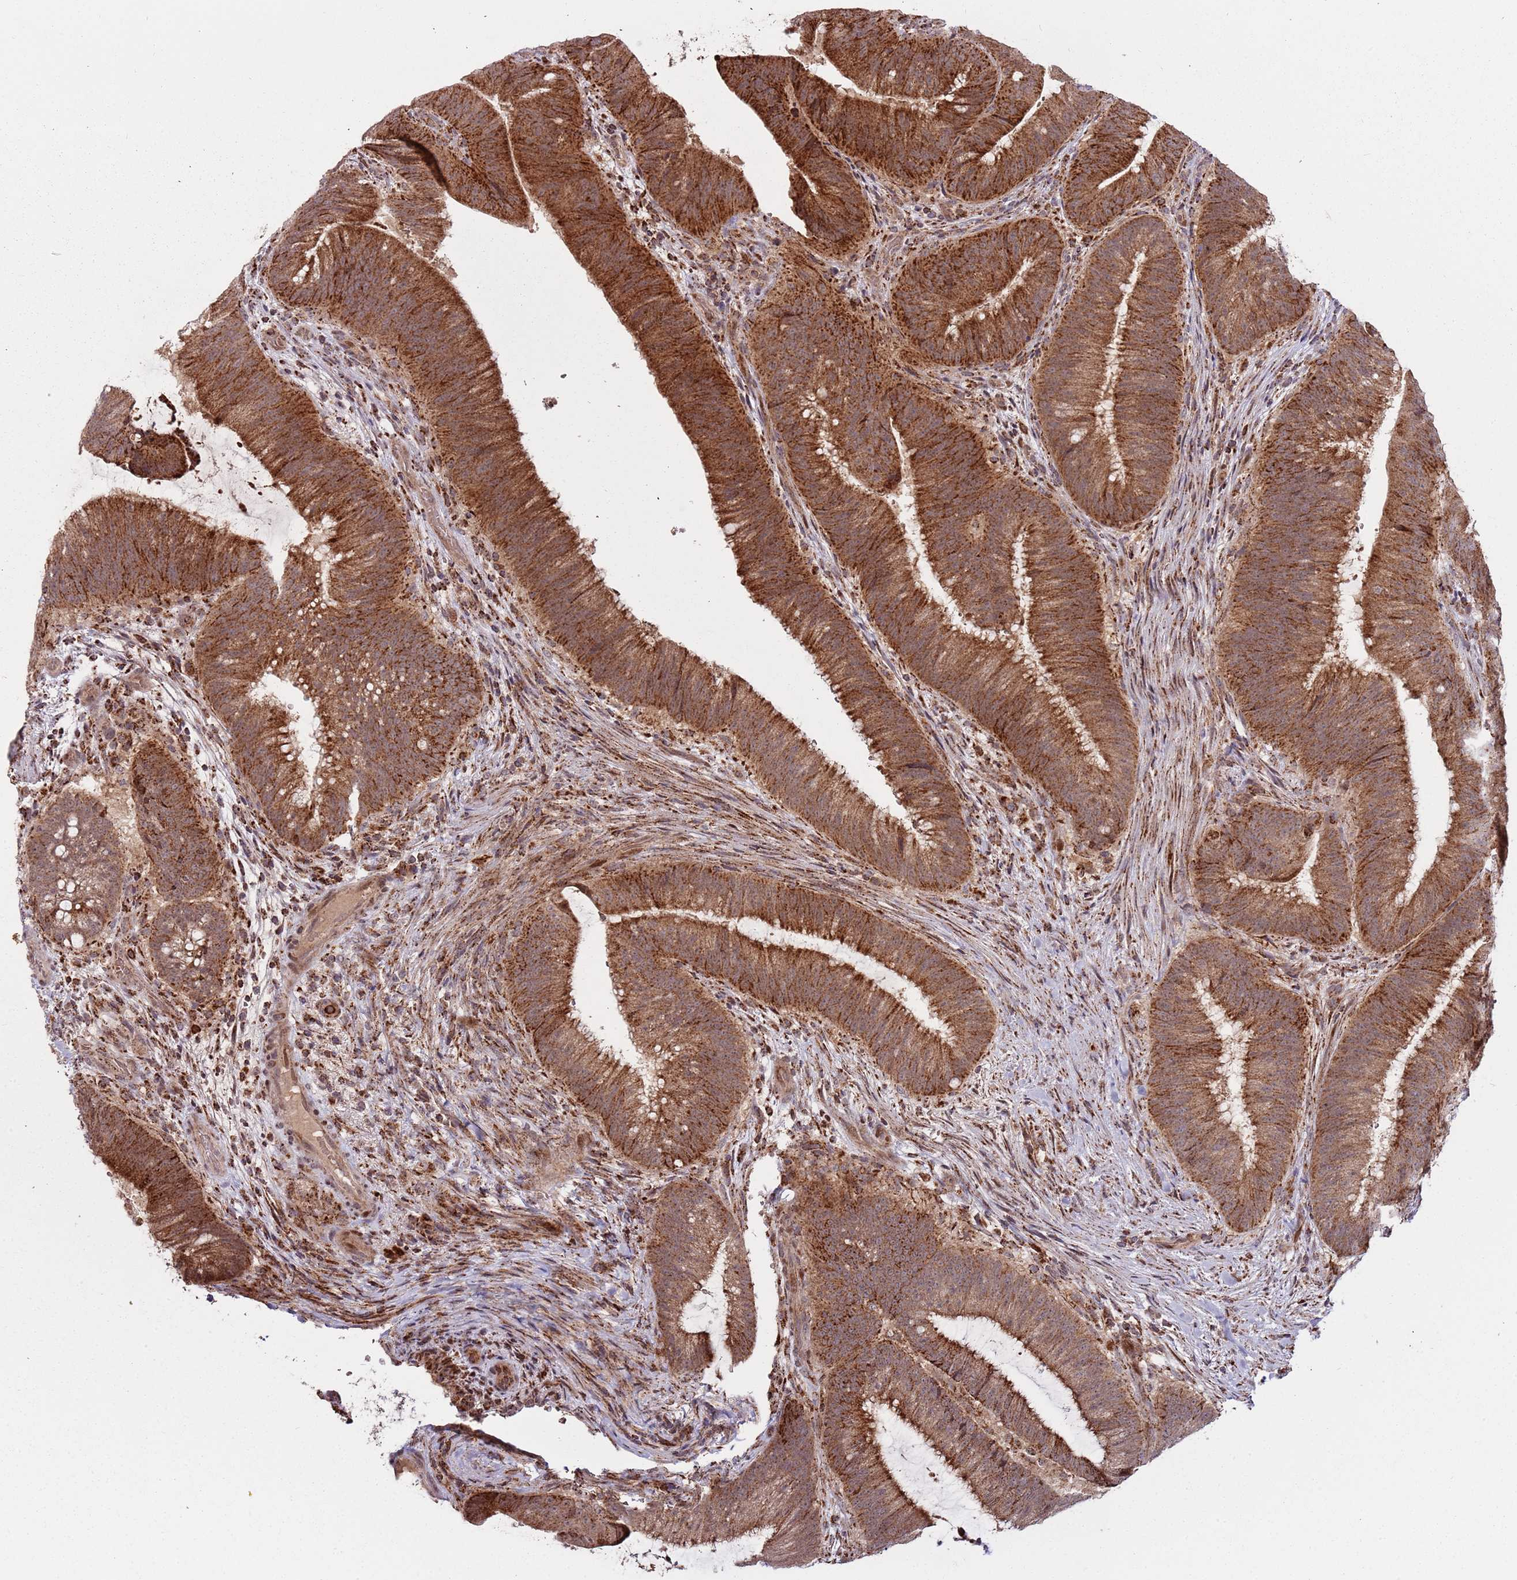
{"staining": {"intensity": "strong", "quantity": ">75%", "location": "cytoplasmic/membranous"}, "tissue": "colorectal cancer", "cell_type": "Tumor cells", "image_type": "cancer", "snomed": [{"axis": "morphology", "description": "Adenocarcinoma, NOS"}, {"axis": "topography", "description": "Colon"}], "caption": "Immunohistochemical staining of colorectal cancer displays high levels of strong cytoplasmic/membranous protein staining in about >75% of tumor cells.", "gene": "ULK3", "patient": {"sex": "female", "age": 43}}